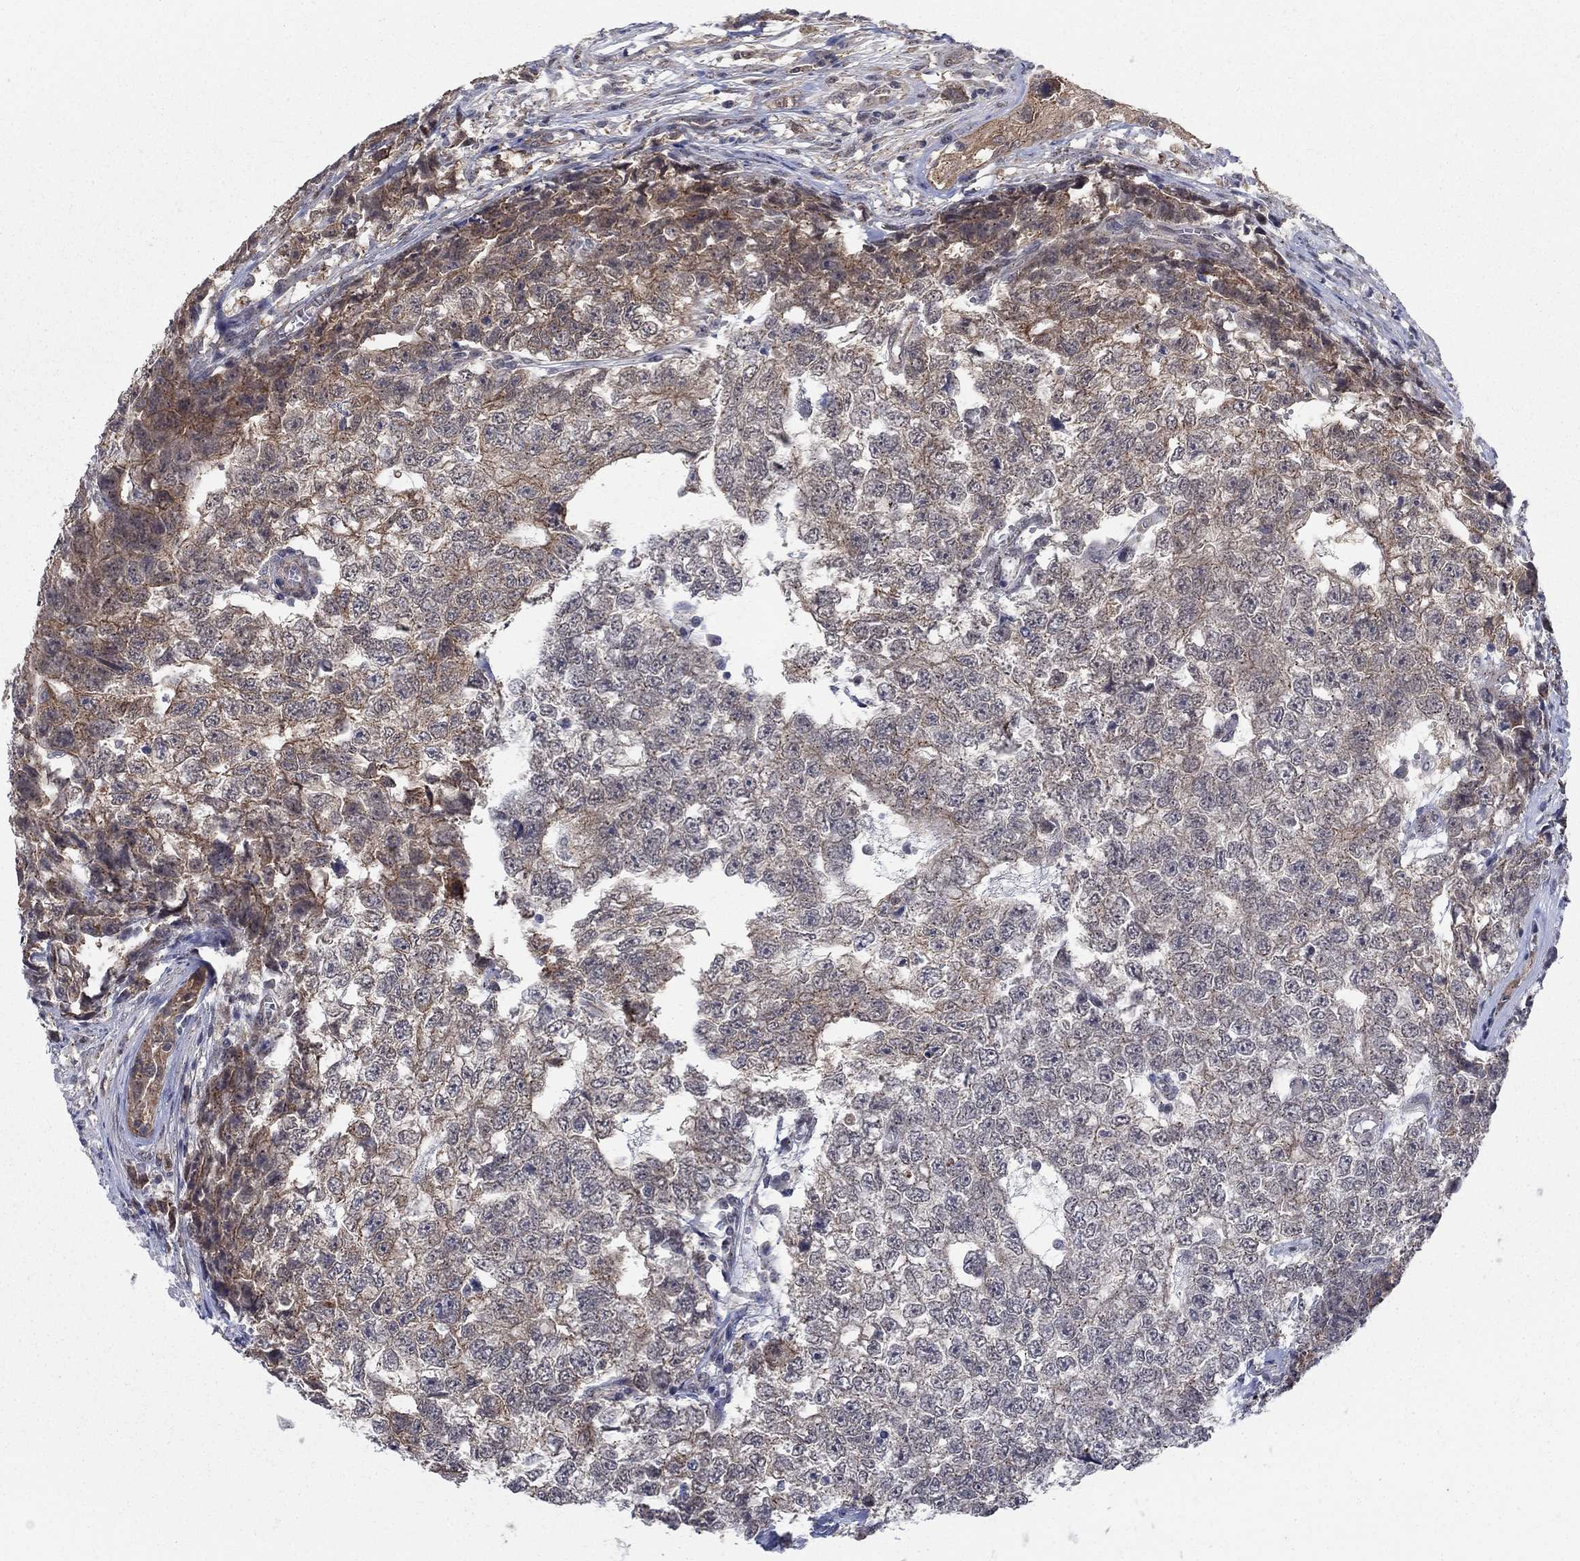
{"staining": {"intensity": "moderate", "quantity": "25%-75%", "location": "cytoplasmic/membranous"}, "tissue": "testis cancer", "cell_type": "Tumor cells", "image_type": "cancer", "snomed": [{"axis": "morphology", "description": "Seminoma, NOS"}, {"axis": "morphology", "description": "Carcinoma, Embryonal, NOS"}, {"axis": "topography", "description": "Testis"}], "caption": "Brown immunohistochemical staining in testis cancer (embryonal carcinoma) shows moderate cytoplasmic/membranous positivity in about 25%-75% of tumor cells.", "gene": "SH3RF1", "patient": {"sex": "male", "age": 22}}